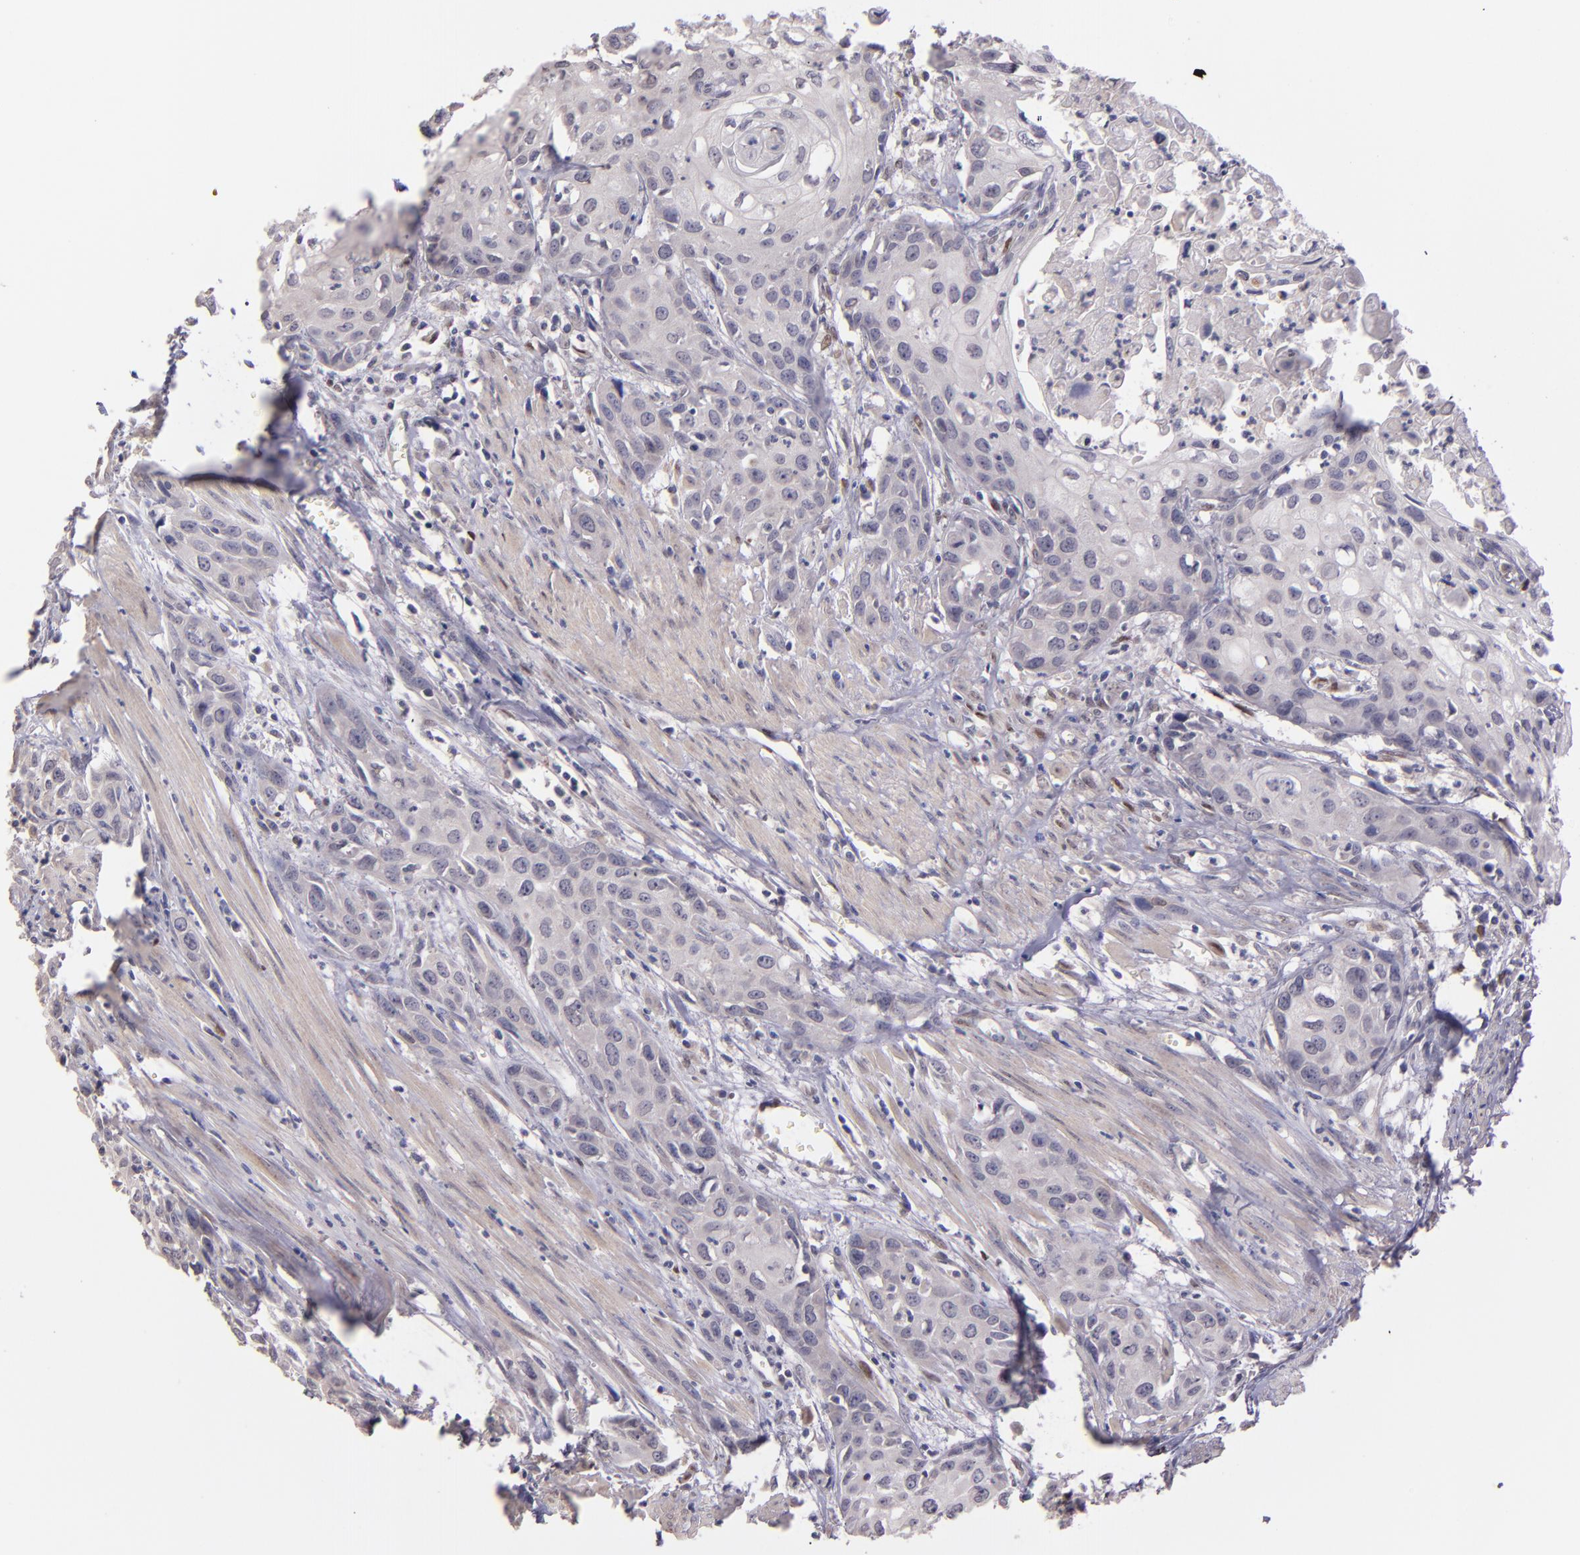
{"staining": {"intensity": "weak", "quantity": "<25%", "location": "cytoplasmic/membranous"}, "tissue": "urothelial cancer", "cell_type": "Tumor cells", "image_type": "cancer", "snomed": [{"axis": "morphology", "description": "Urothelial carcinoma, High grade"}, {"axis": "topography", "description": "Urinary bladder"}], "caption": "An IHC histopathology image of urothelial cancer is shown. There is no staining in tumor cells of urothelial cancer. Brightfield microscopy of immunohistochemistry stained with DAB (3,3'-diaminobenzidine) (brown) and hematoxylin (blue), captured at high magnification.", "gene": "NUP62CL", "patient": {"sex": "male", "age": 54}}